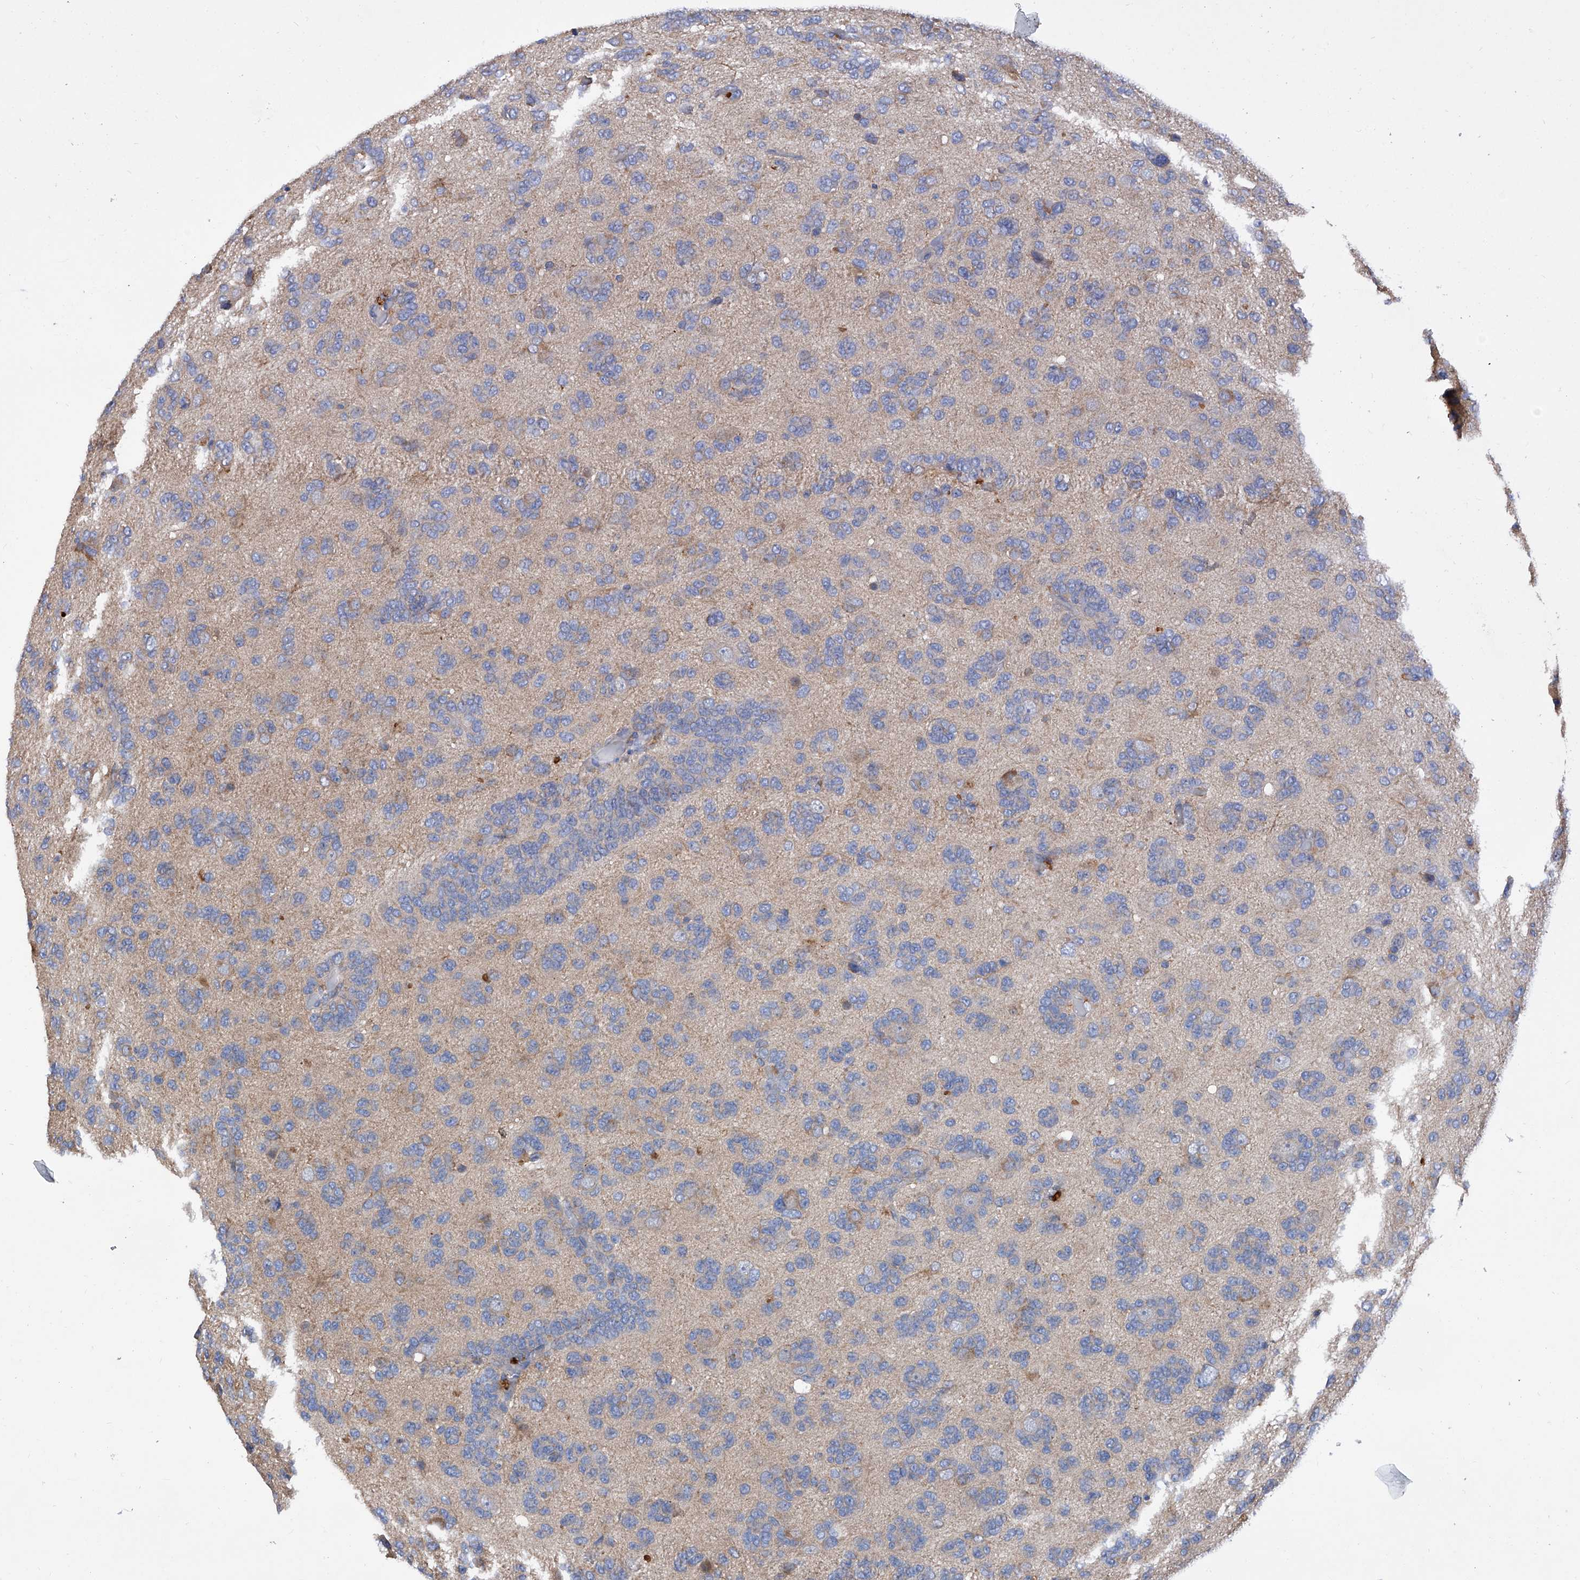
{"staining": {"intensity": "weak", "quantity": "<25%", "location": "cytoplasmic/membranous"}, "tissue": "glioma", "cell_type": "Tumor cells", "image_type": "cancer", "snomed": [{"axis": "morphology", "description": "Glioma, malignant, High grade"}, {"axis": "topography", "description": "Brain"}], "caption": "This photomicrograph is of glioma stained with IHC to label a protein in brown with the nuclei are counter-stained blue. There is no staining in tumor cells. Brightfield microscopy of immunohistochemistry (IHC) stained with DAB (brown) and hematoxylin (blue), captured at high magnification.", "gene": "INPP5B", "patient": {"sex": "female", "age": 59}}